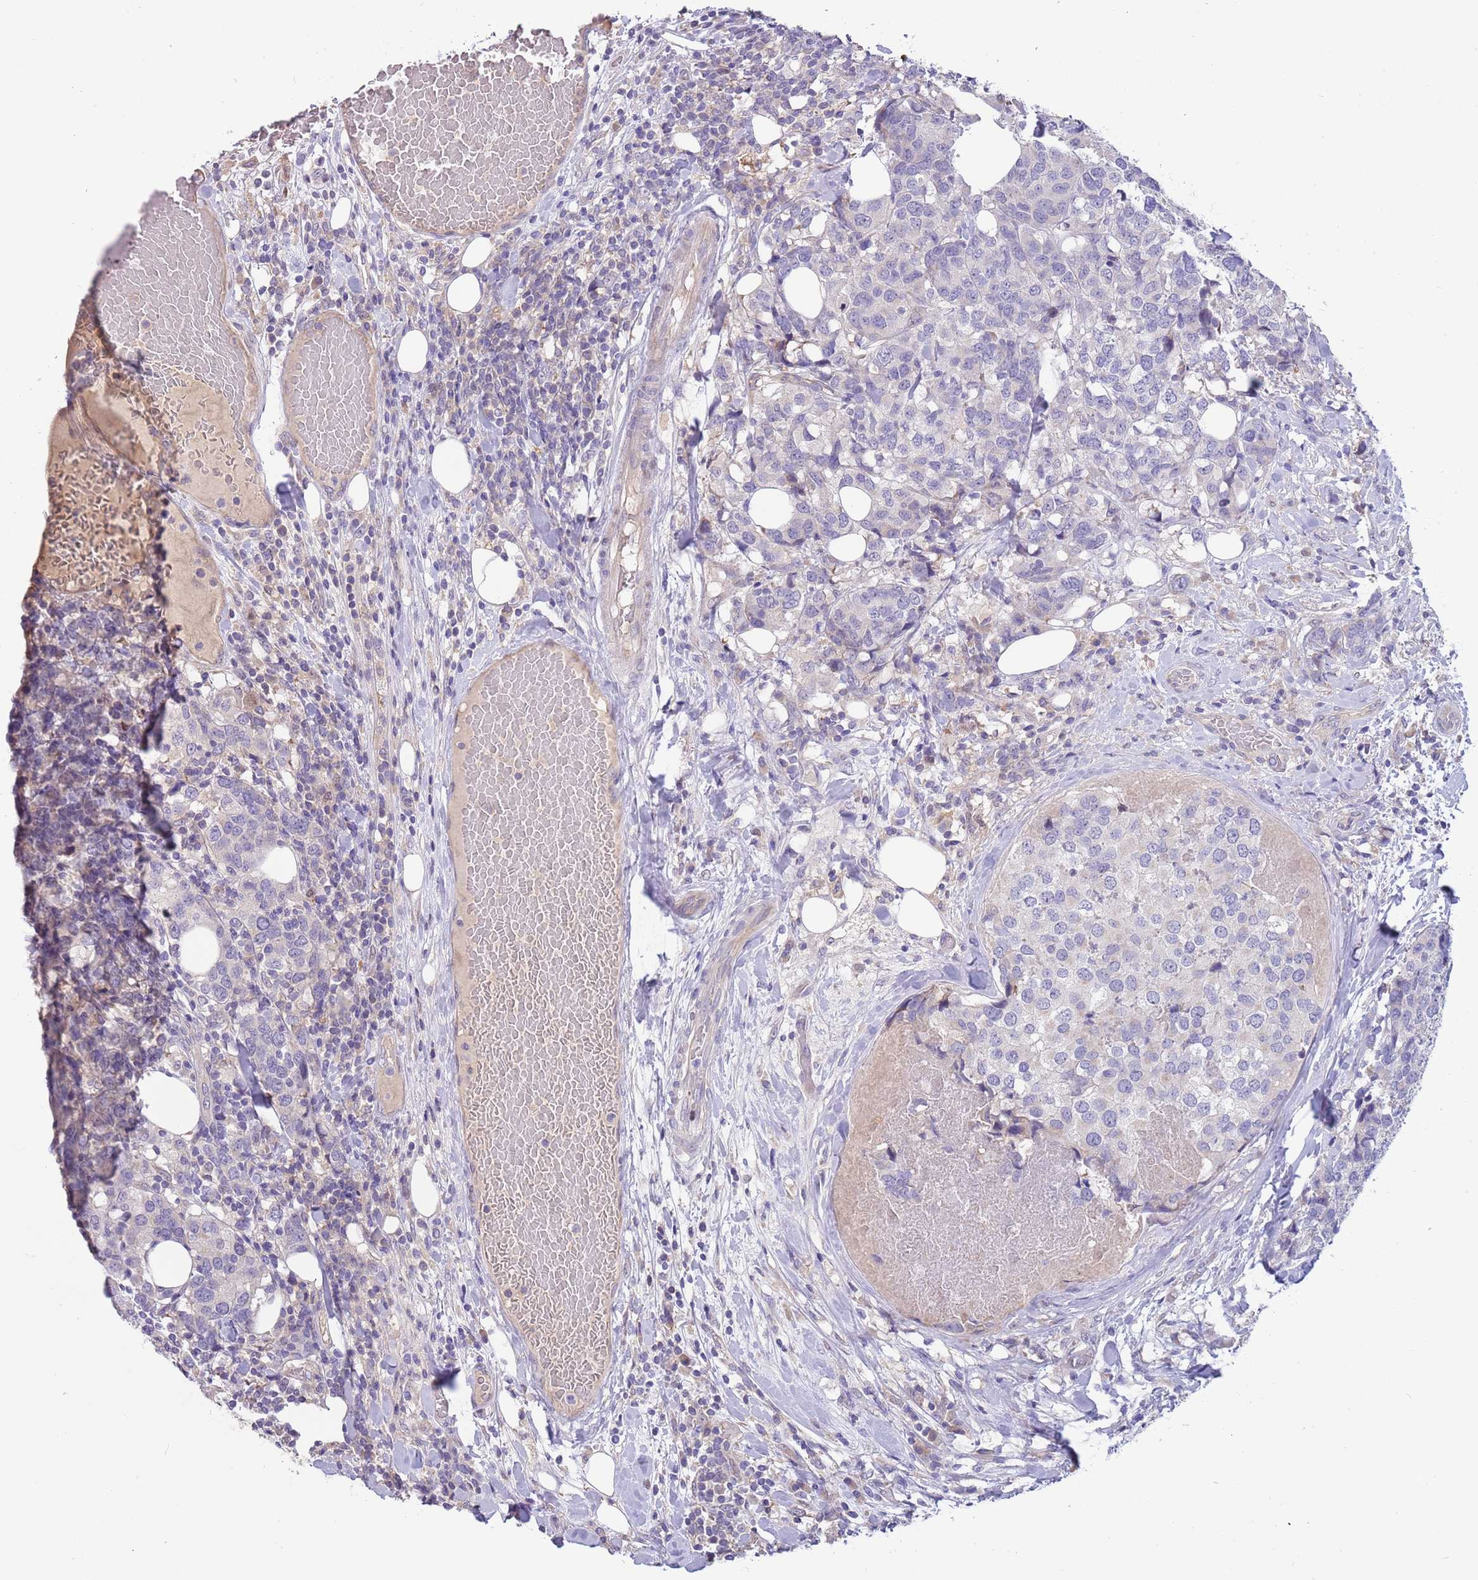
{"staining": {"intensity": "negative", "quantity": "none", "location": "none"}, "tissue": "breast cancer", "cell_type": "Tumor cells", "image_type": "cancer", "snomed": [{"axis": "morphology", "description": "Lobular carcinoma"}, {"axis": "topography", "description": "Breast"}], "caption": "Micrograph shows no significant protein positivity in tumor cells of breast cancer (lobular carcinoma). (DAB immunohistochemistry, high magnification).", "gene": "CABYR", "patient": {"sex": "female", "age": 59}}